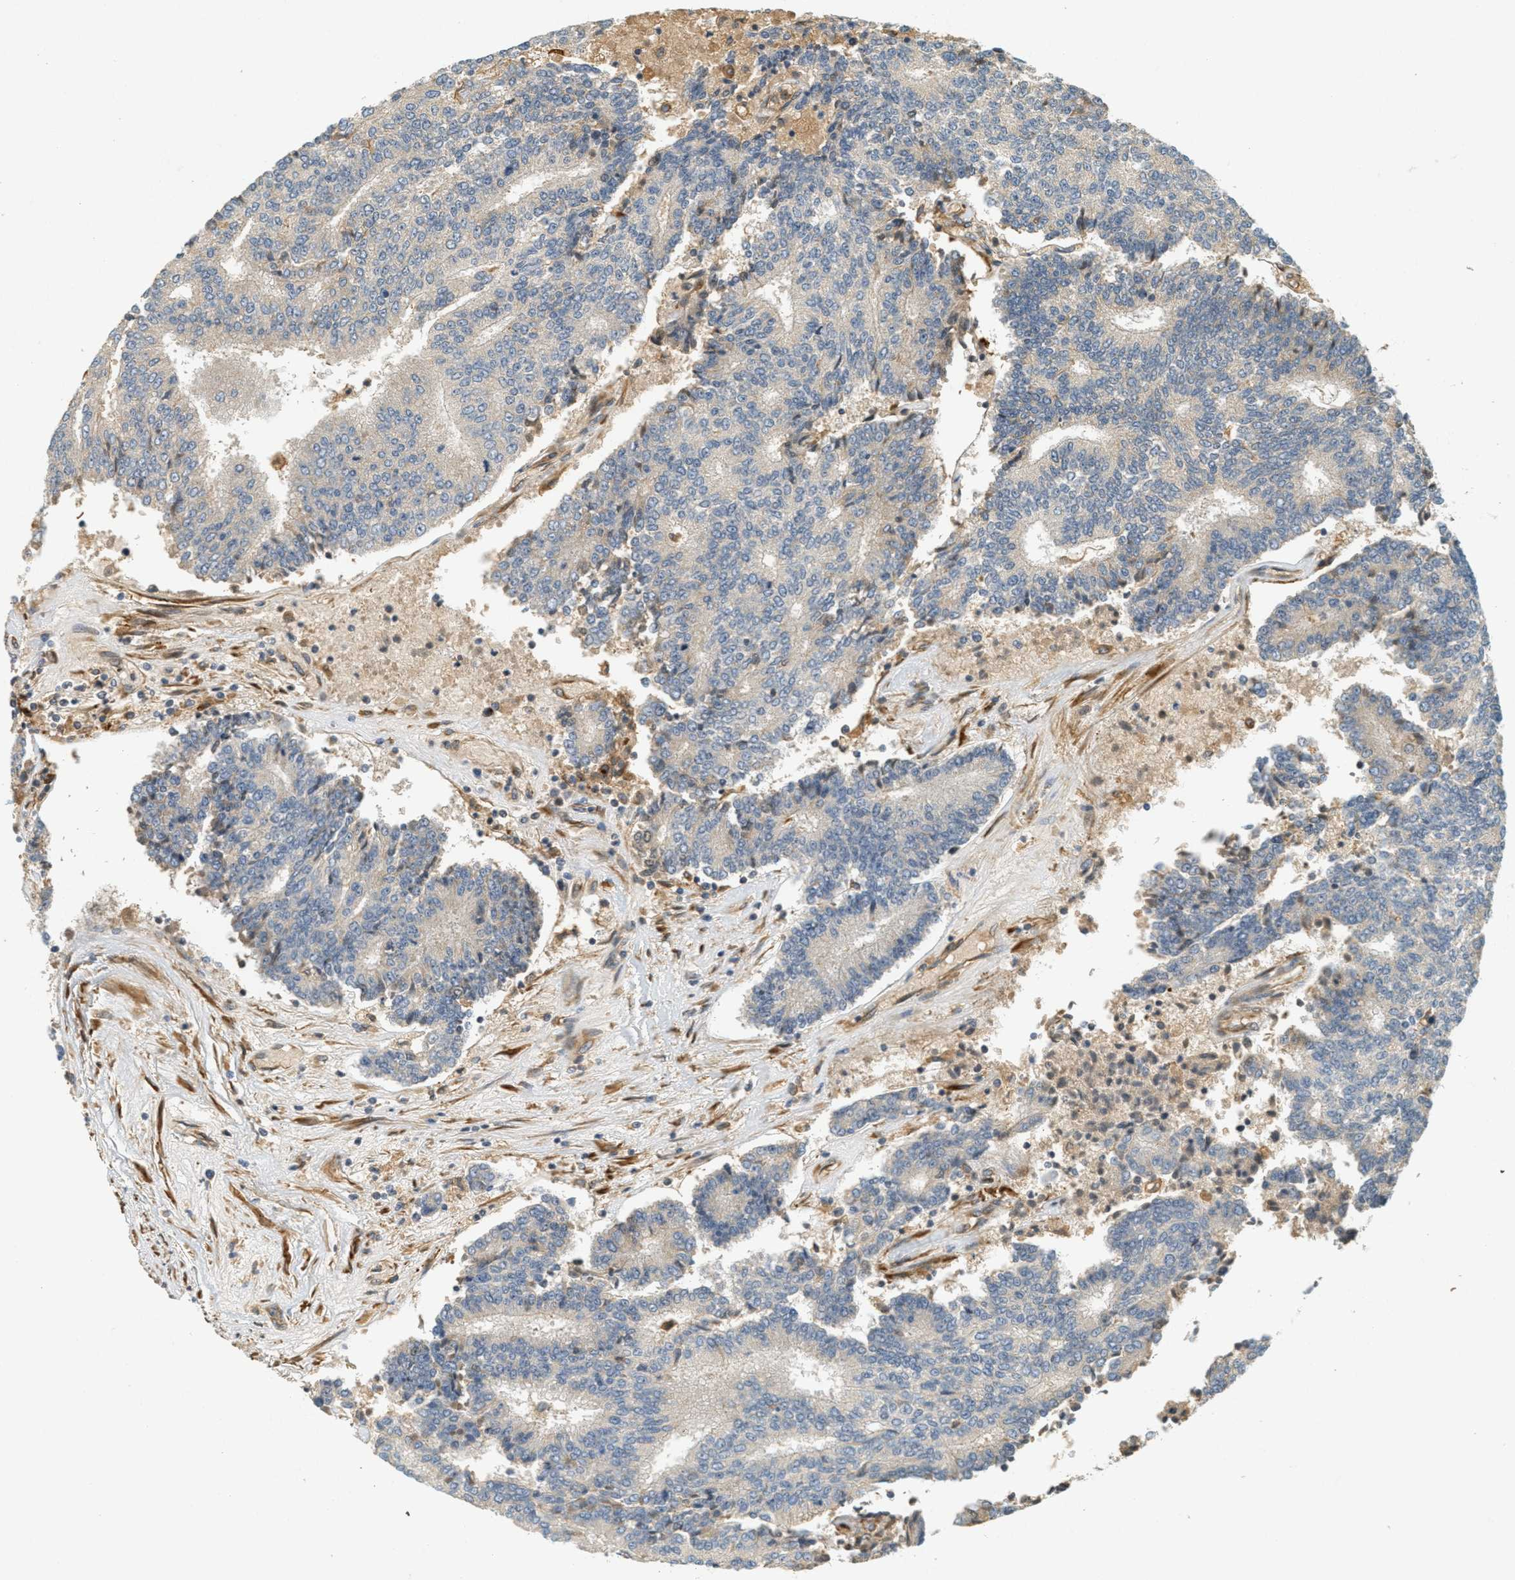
{"staining": {"intensity": "negative", "quantity": "none", "location": "none"}, "tissue": "prostate cancer", "cell_type": "Tumor cells", "image_type": "cancer", "snomed": [{"axis": "morphology", "description": "Normal tissue, NOS"}, {"axis": "morphology", "description": "Adenocarcinoma, High grade"}, {"axis": "topography", "description": "Prostate"}, {"axis": "topography", "description": "Seminal veicle"}], "caption": "Immunohistochemistry photomicrograph of adenocarcinoma (high-grade) (prostate) stained for a protein (brown), which exhibits no staining in tumor cells. (DAB (3,3'-diaminobenzidine) immunohistochemistry (IHC) with hematoxylin counter stain).", "gene": "PDK1", "patient": {"sex": "male", "age": 55}}